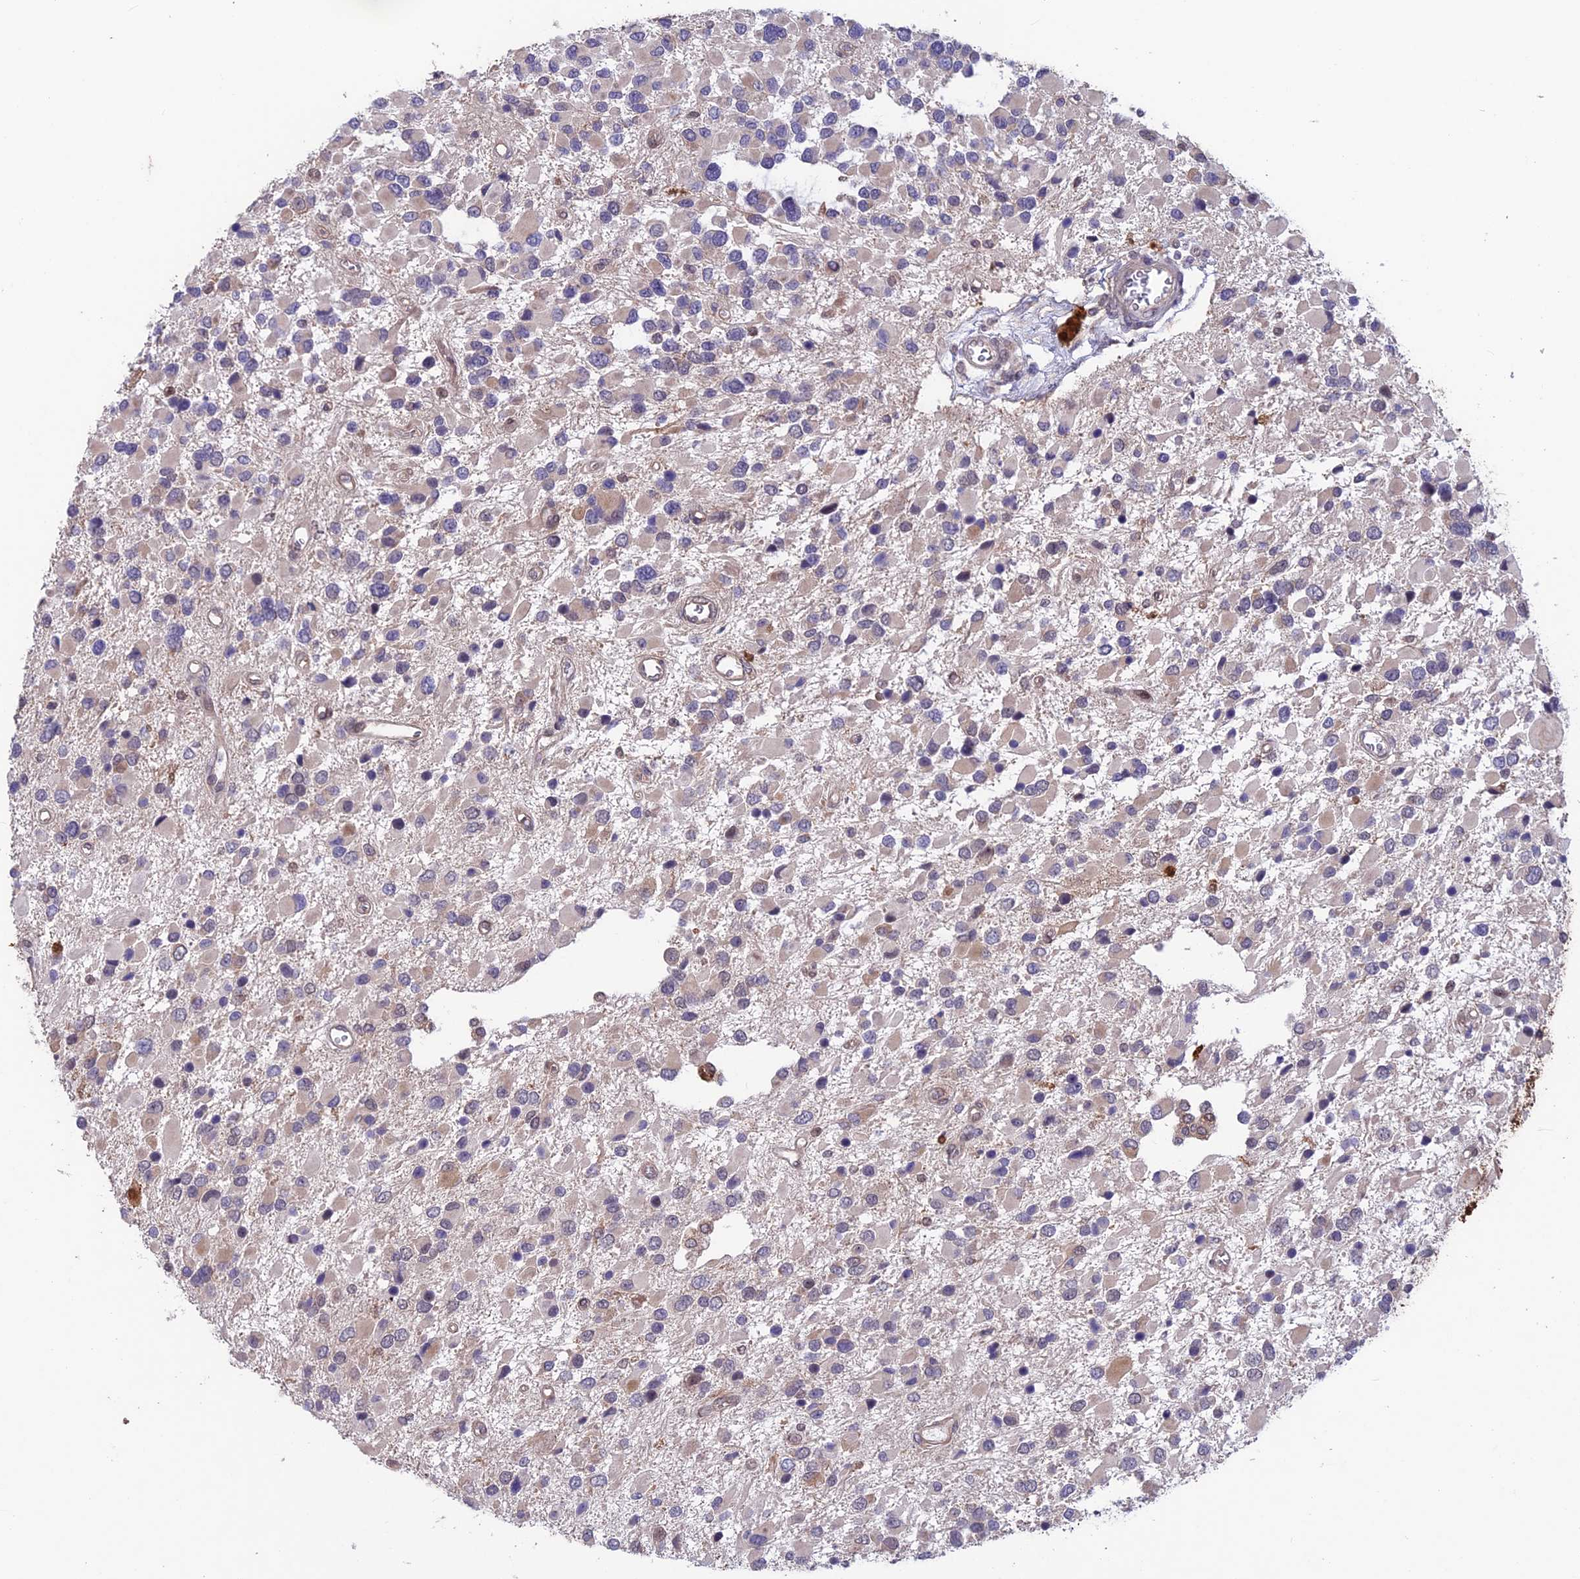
{"staining": {"intensity": "negative", "quantity": "none", "location": "none"}, "tissue": "glioma", "cell_type": "Tumor cells", "image_type": "cancer", "snomed": [{"axis": "morphology", "description": "Glioma, malignant, High grade"}, {"axis": "topography", "description": "Brain"}], "caption": "Tumor cells show no significant protein expression in high-grade glioma (malignant).", "gene": "MAST2", "patient": {"sex": "male", "age": 53}}